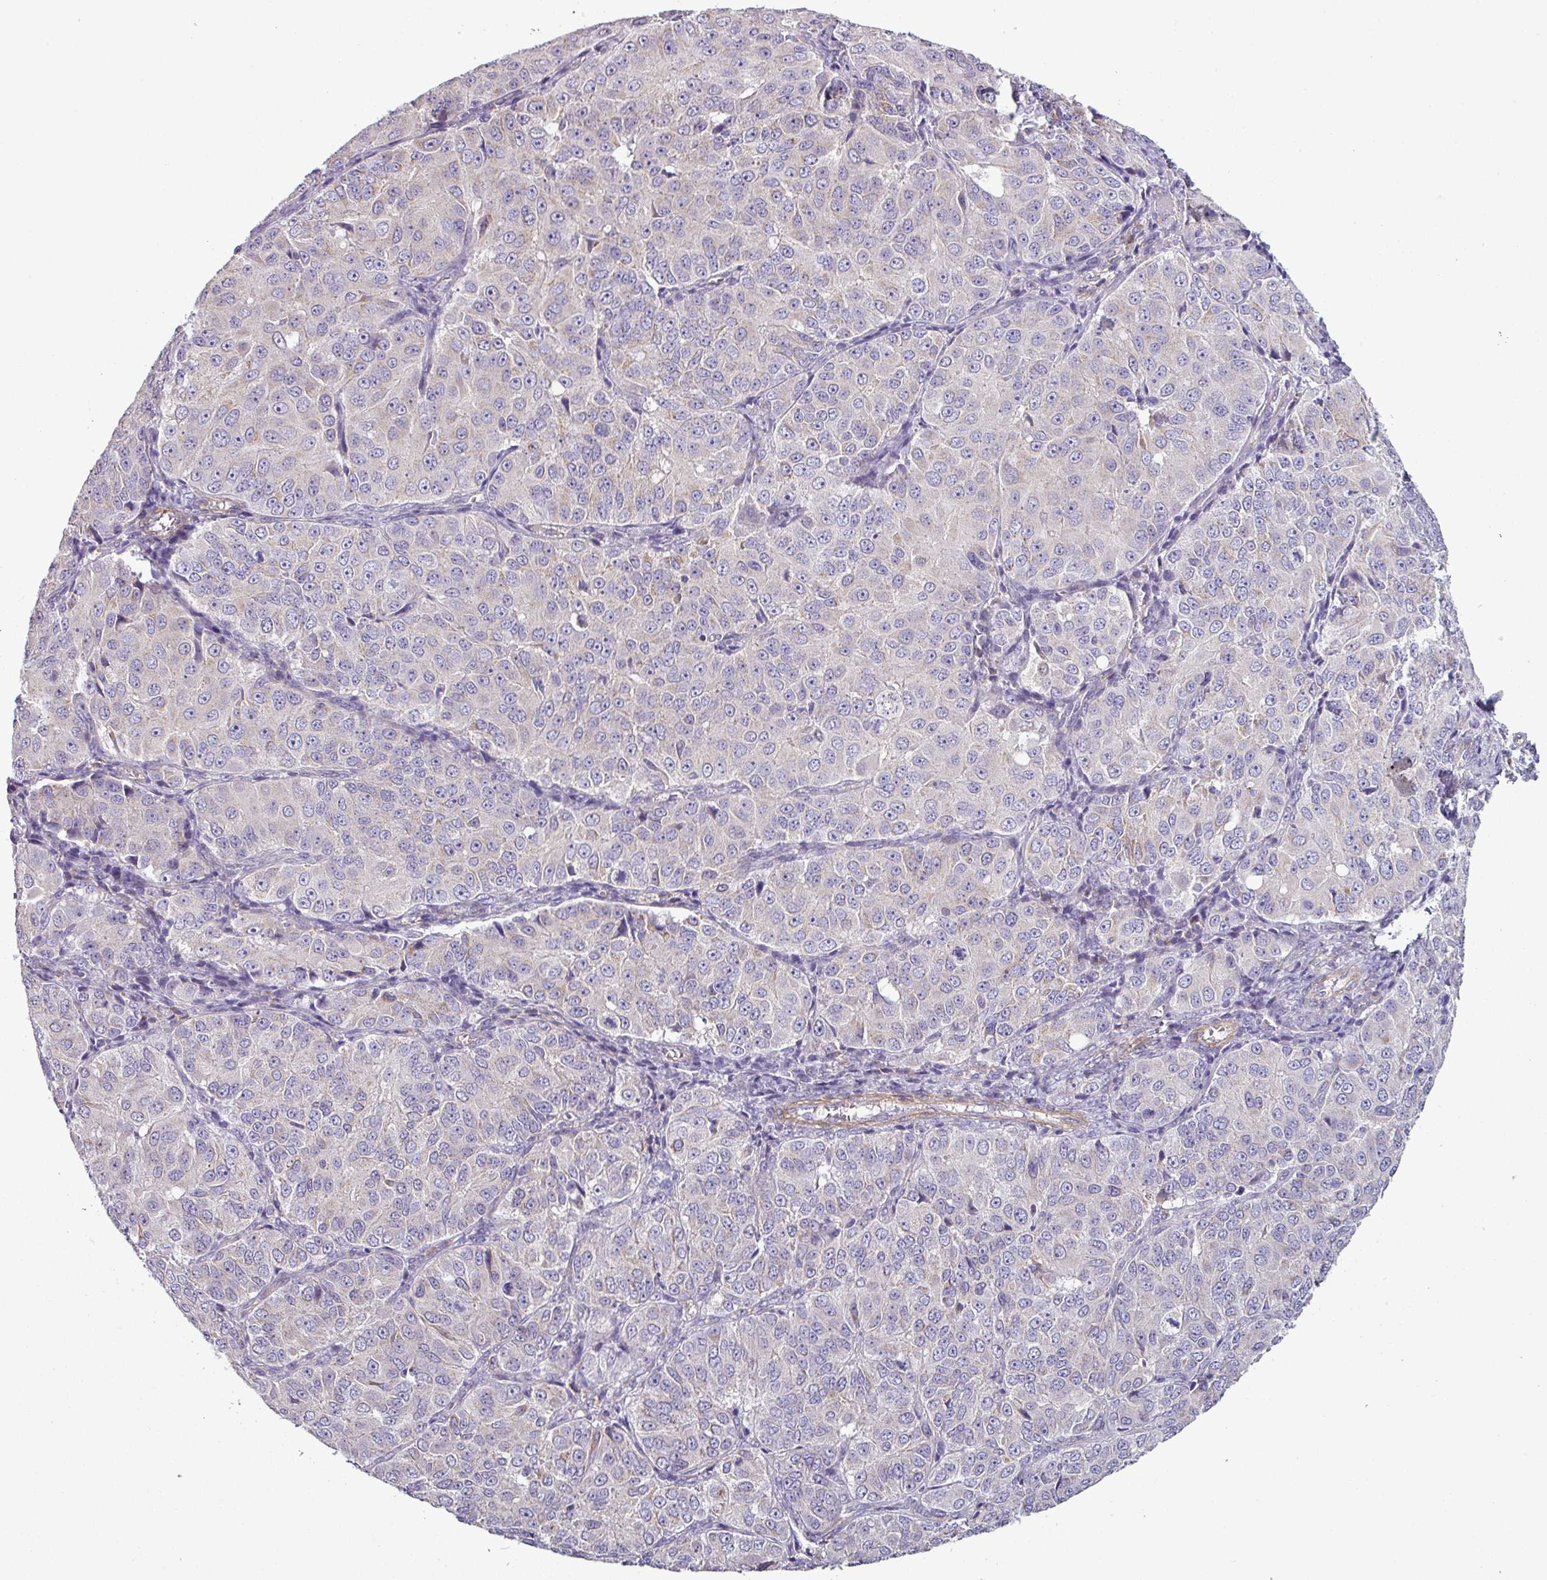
{"staining": {"intensity": "negative", "quantity": "none", "location": "none"}, "tissue": "ovarian cancer", "cell_type": "Tumor cells", "image_type": "cancer", "snomed": [{"axis": "morphology", "description": "Carcinoma, endometroid"}, {"axis": "topography", "description": "Ovary"}], "caption": "Tumor cells show no significant positivity in ovarian cancer (endometroid carcinoma). (DAB IHC, high magnification).", "gene": "BTN2A2", "patient": {"sex": "female", "age": 51}}